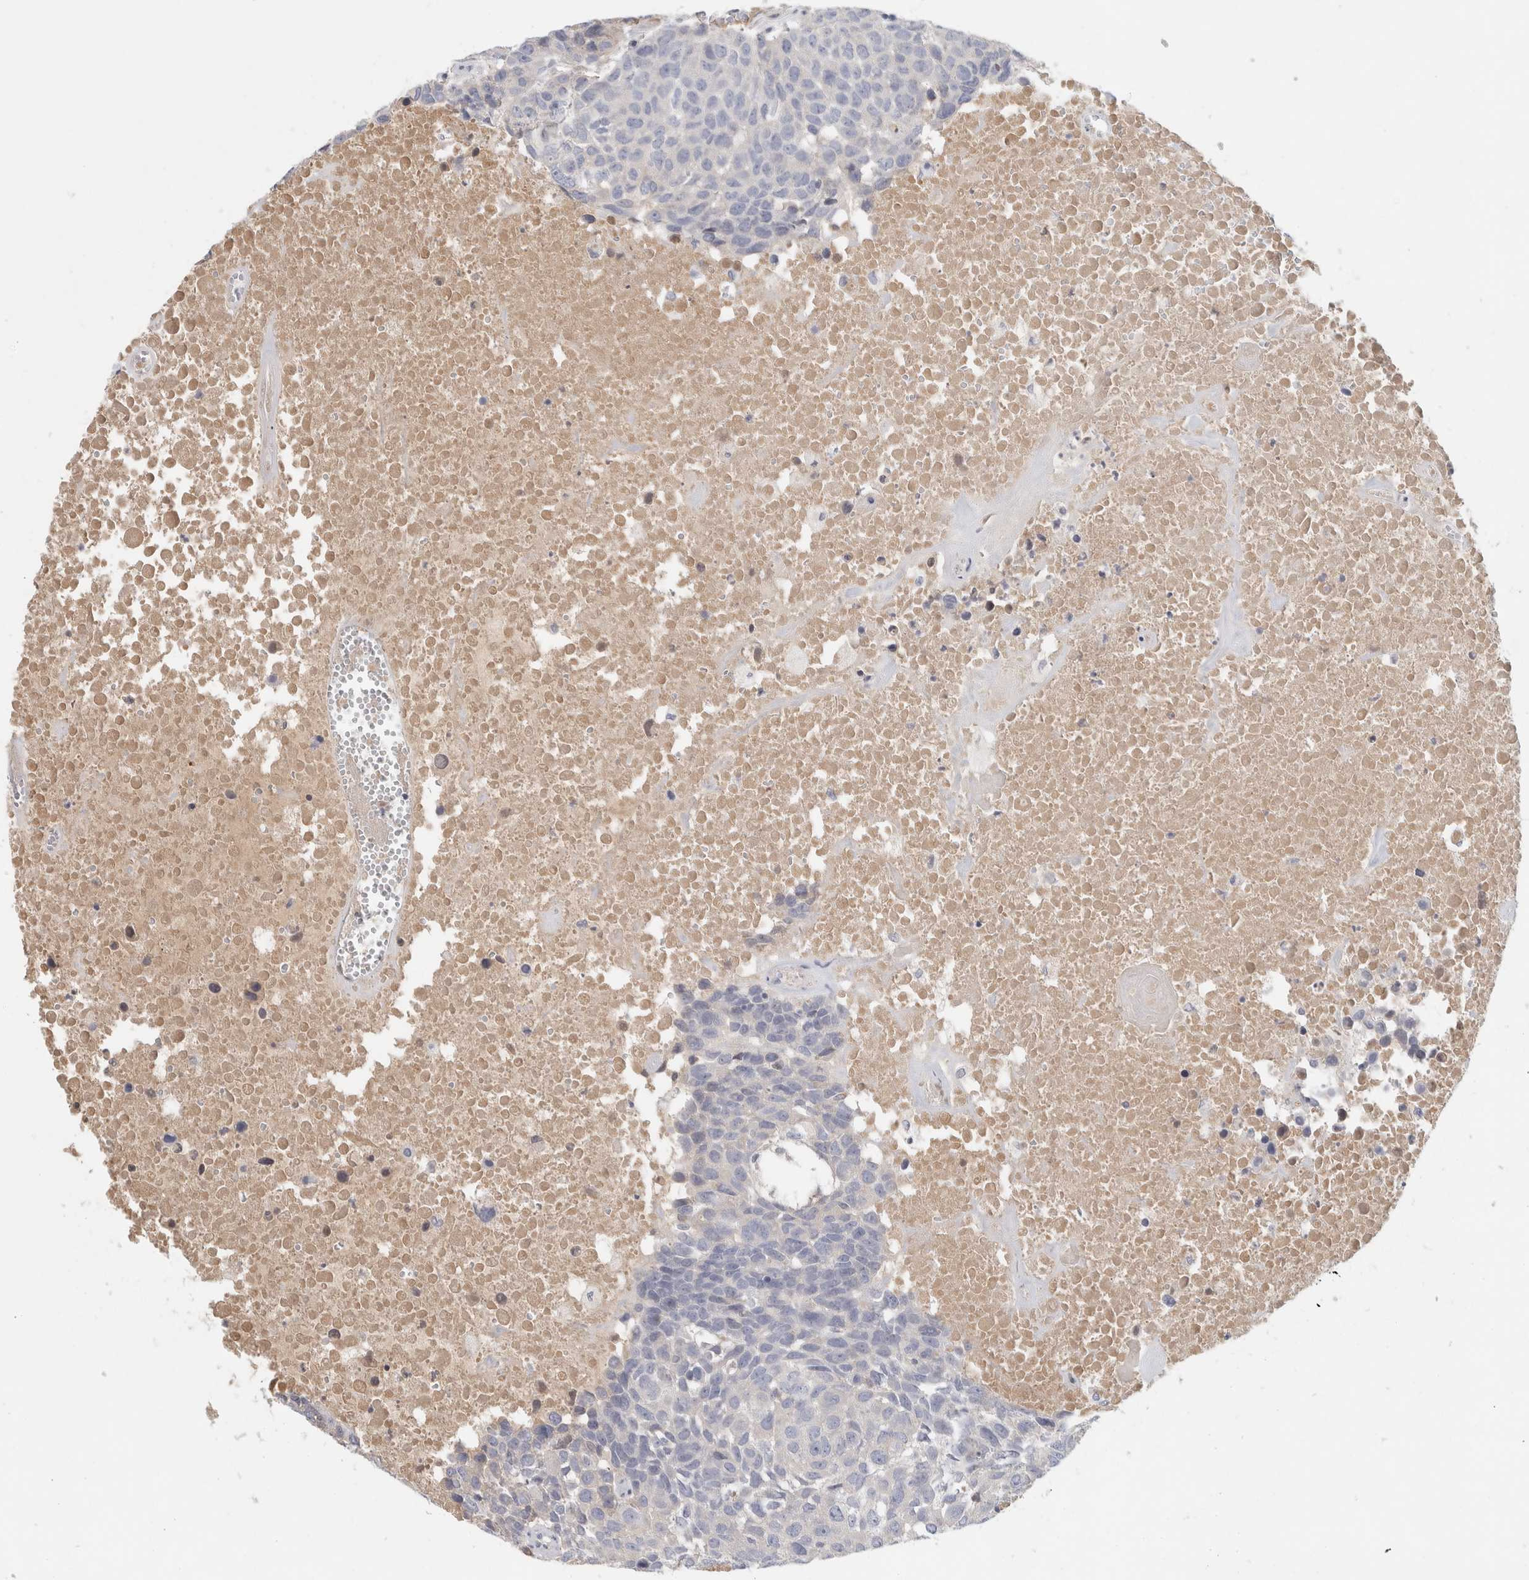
{"staining": {"intensity": "negative", "quantity": "none", "location": "none"}, "tissue": "head and neck cancer", "cell_type": "Tumor cells", "image_type": "cancer", "snomed": [{"axis": "morphology", "description": "Squamous cell carcinoma, NOS"}, {"axis": "topography", "description": "Head-Neck"}], "caption": "High magnification brightfield microscopy of head and neck squamous cell carcinoma stained with DAB (3,3'-diaminobenzidine) (brown) and counterstained with hematoxylin (blue): tumor cells show no significant positivity. Brightfield microscopy of IHC stained with DAB (brown) and hematoxylin (blue), captured at high magnification.", "gene": "STK31", "patient": {"sex": "male", "age": 66}}